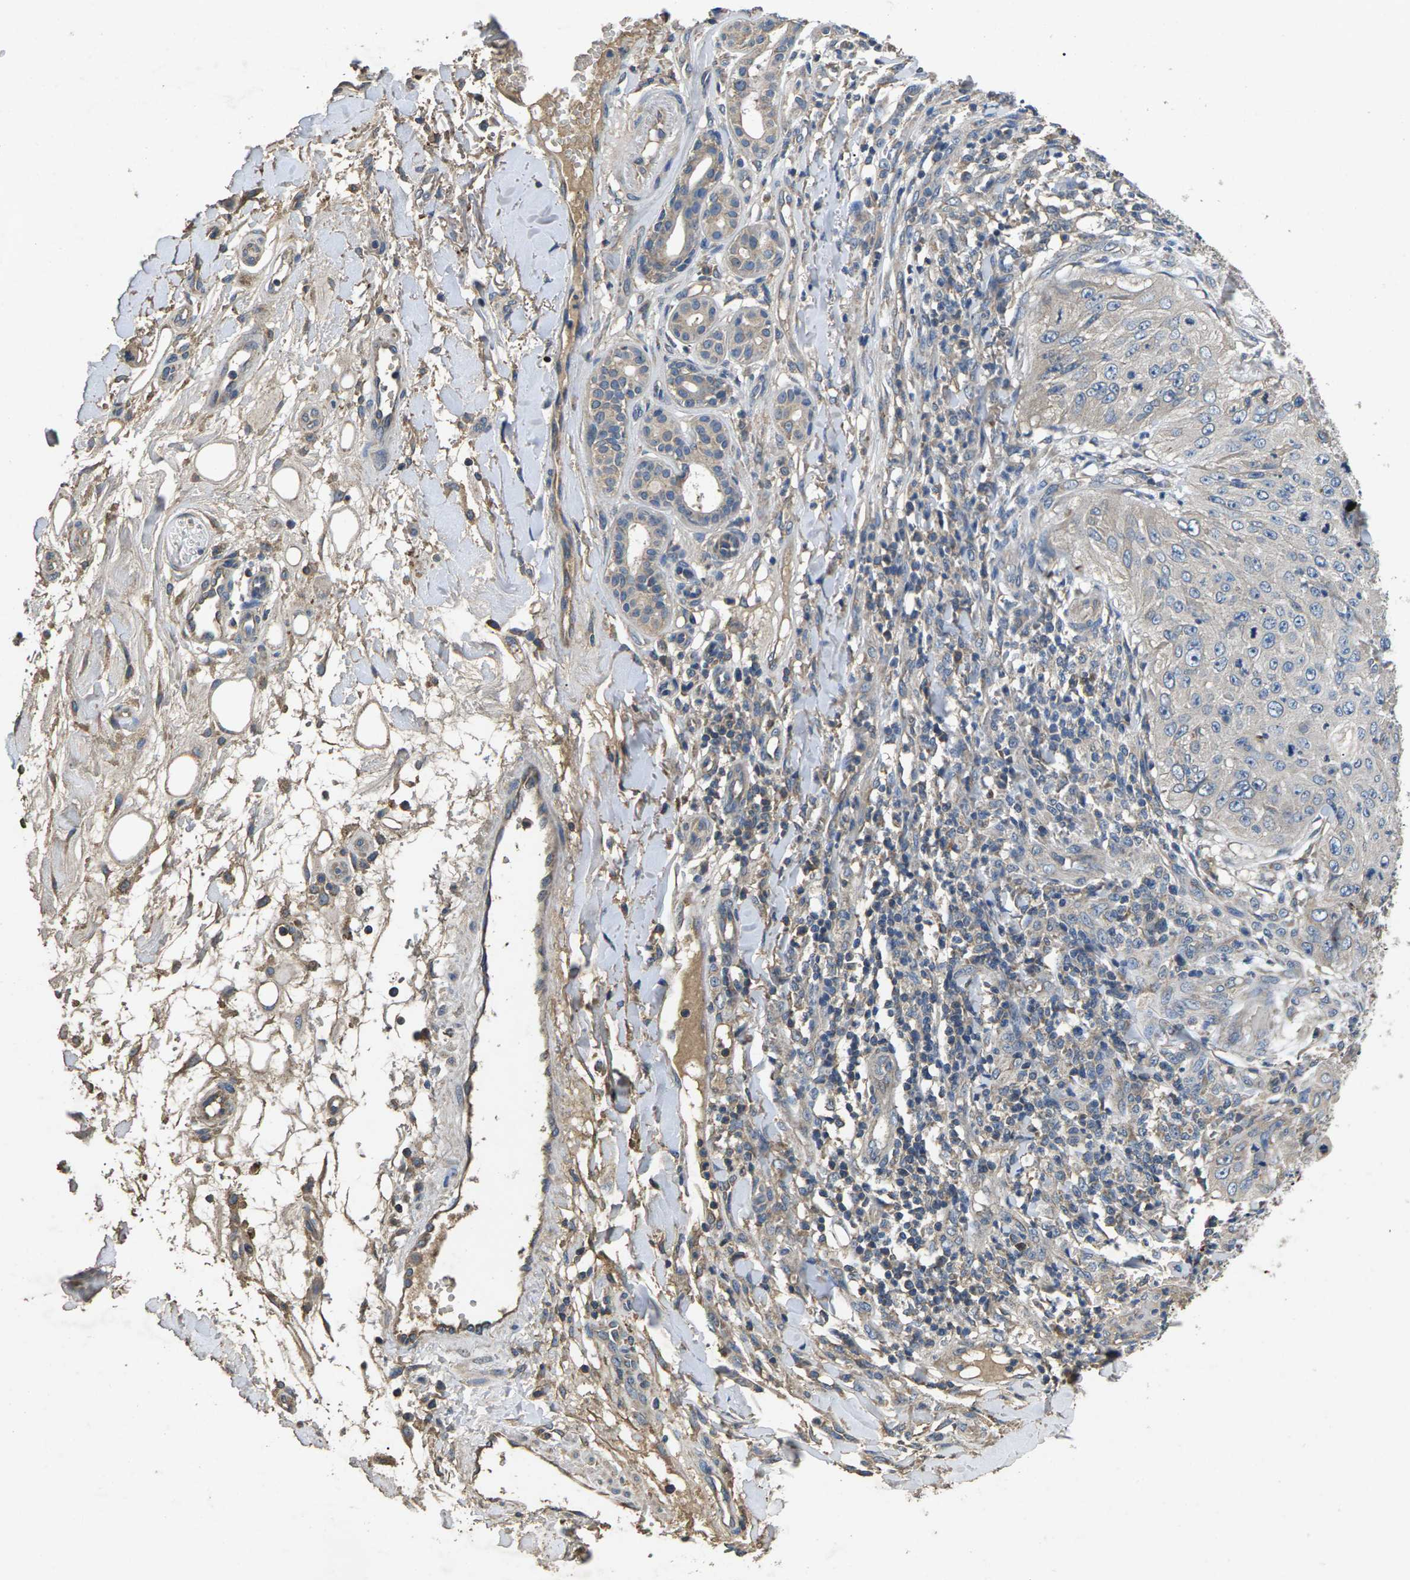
{"staining": {"intensity": "negative", "quantity": "none", "location": "none"}, "tissue": "skin cancer", "cell_type": "Tumor cells", "image_type": "cancer", "snomed": [{"axis": "morphology", "description": "Squamous cell carcinoma, NOS"}, {"axis": "topography", "description": "Skin"}], "caption": "Tumor cells are negative for brown protein staining in skin cancer. Nuclei are stained in blue.", "gene": "B4GAT1", "patient": {"sex": "female", "age": 80}}